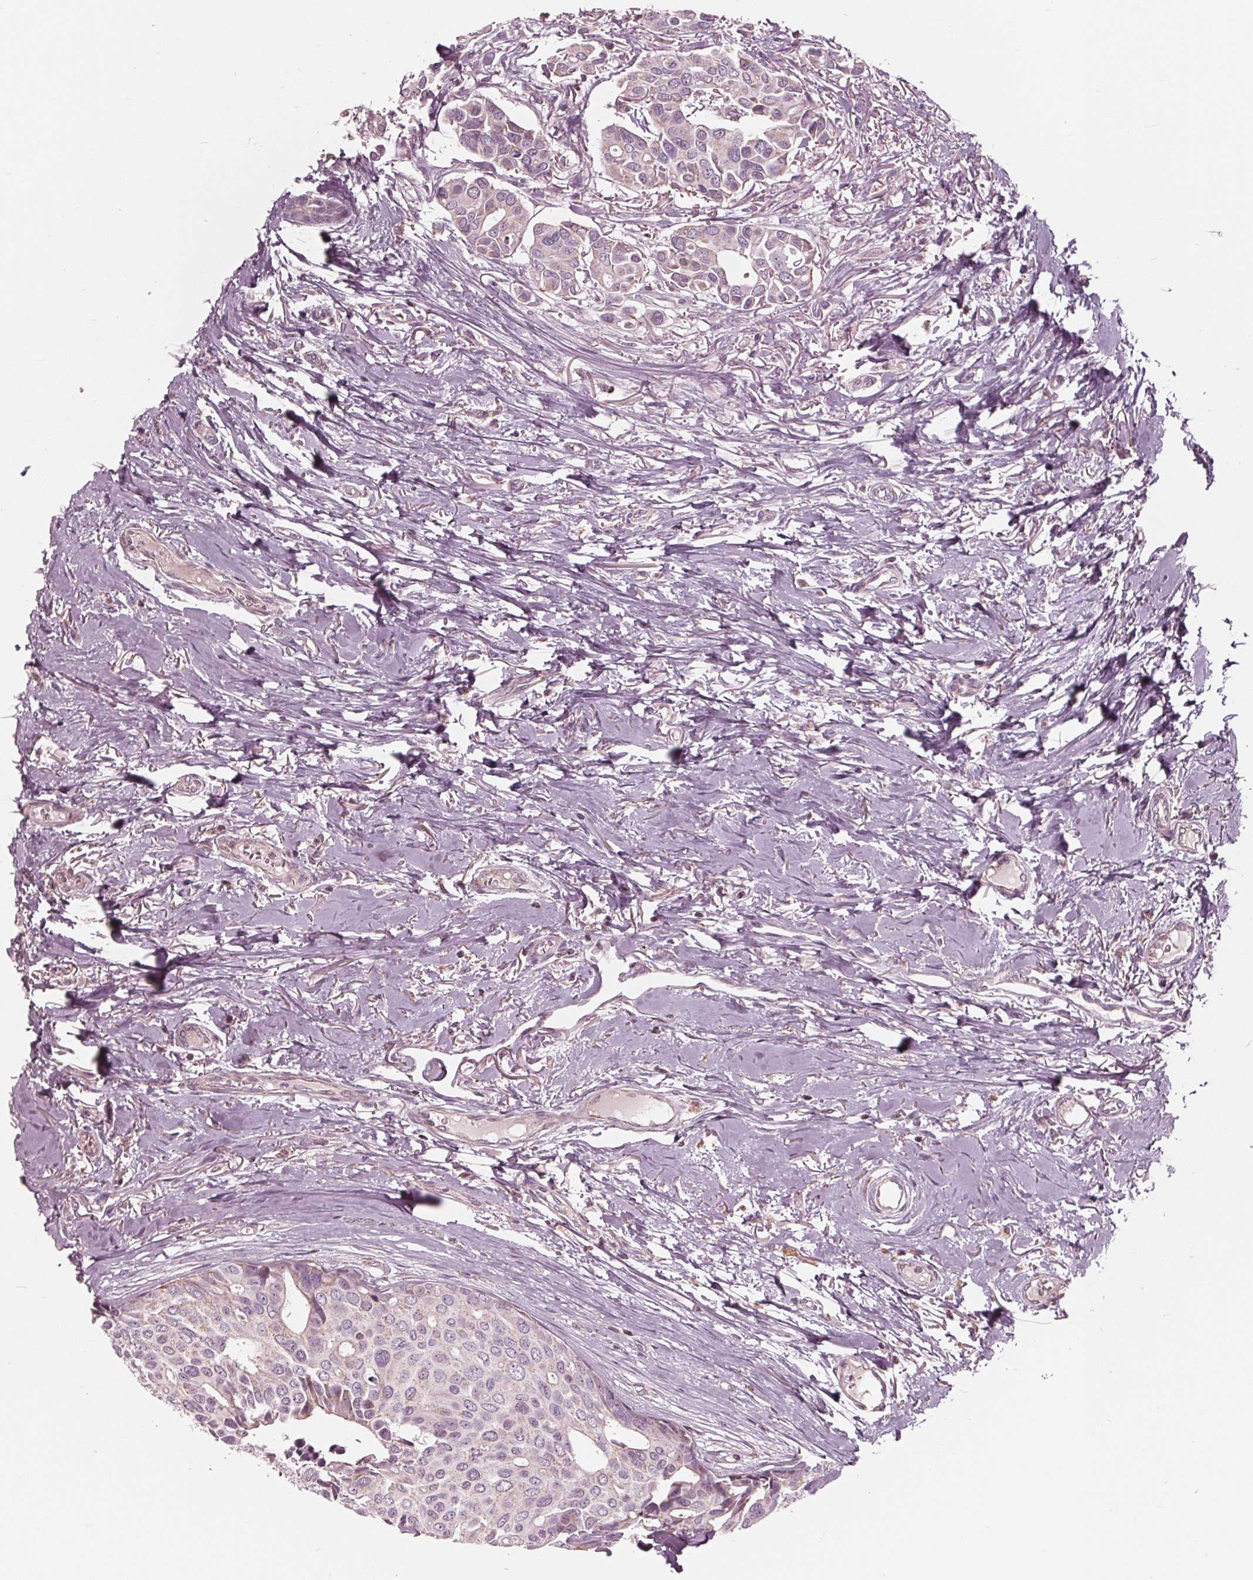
{"staining": {"intensity": "negative", "quantity": "none", "location": "none"}, "tissue": "breast cancer", "cell_type": "Tumor cells", "image_type": "cancer", "snomed": [{"axis": "morphology", "description": "Duct carcinoma"}, {"axis": "topography", "description": "Breast"}], "caption": "Immunohistochemistry micrograph of neoplastic tissue: human breast infiltrating ductal carcinoma stained with DAB (3,3'-diaminobenzidine) displays no significant protein staining in tumor cells. The staining is performed using DAB brown chromogen with nuclei counter-stained in using hematoxylin.", "gene": "DCAF4L2", "patient": {"sex": "female", "age": 54}}